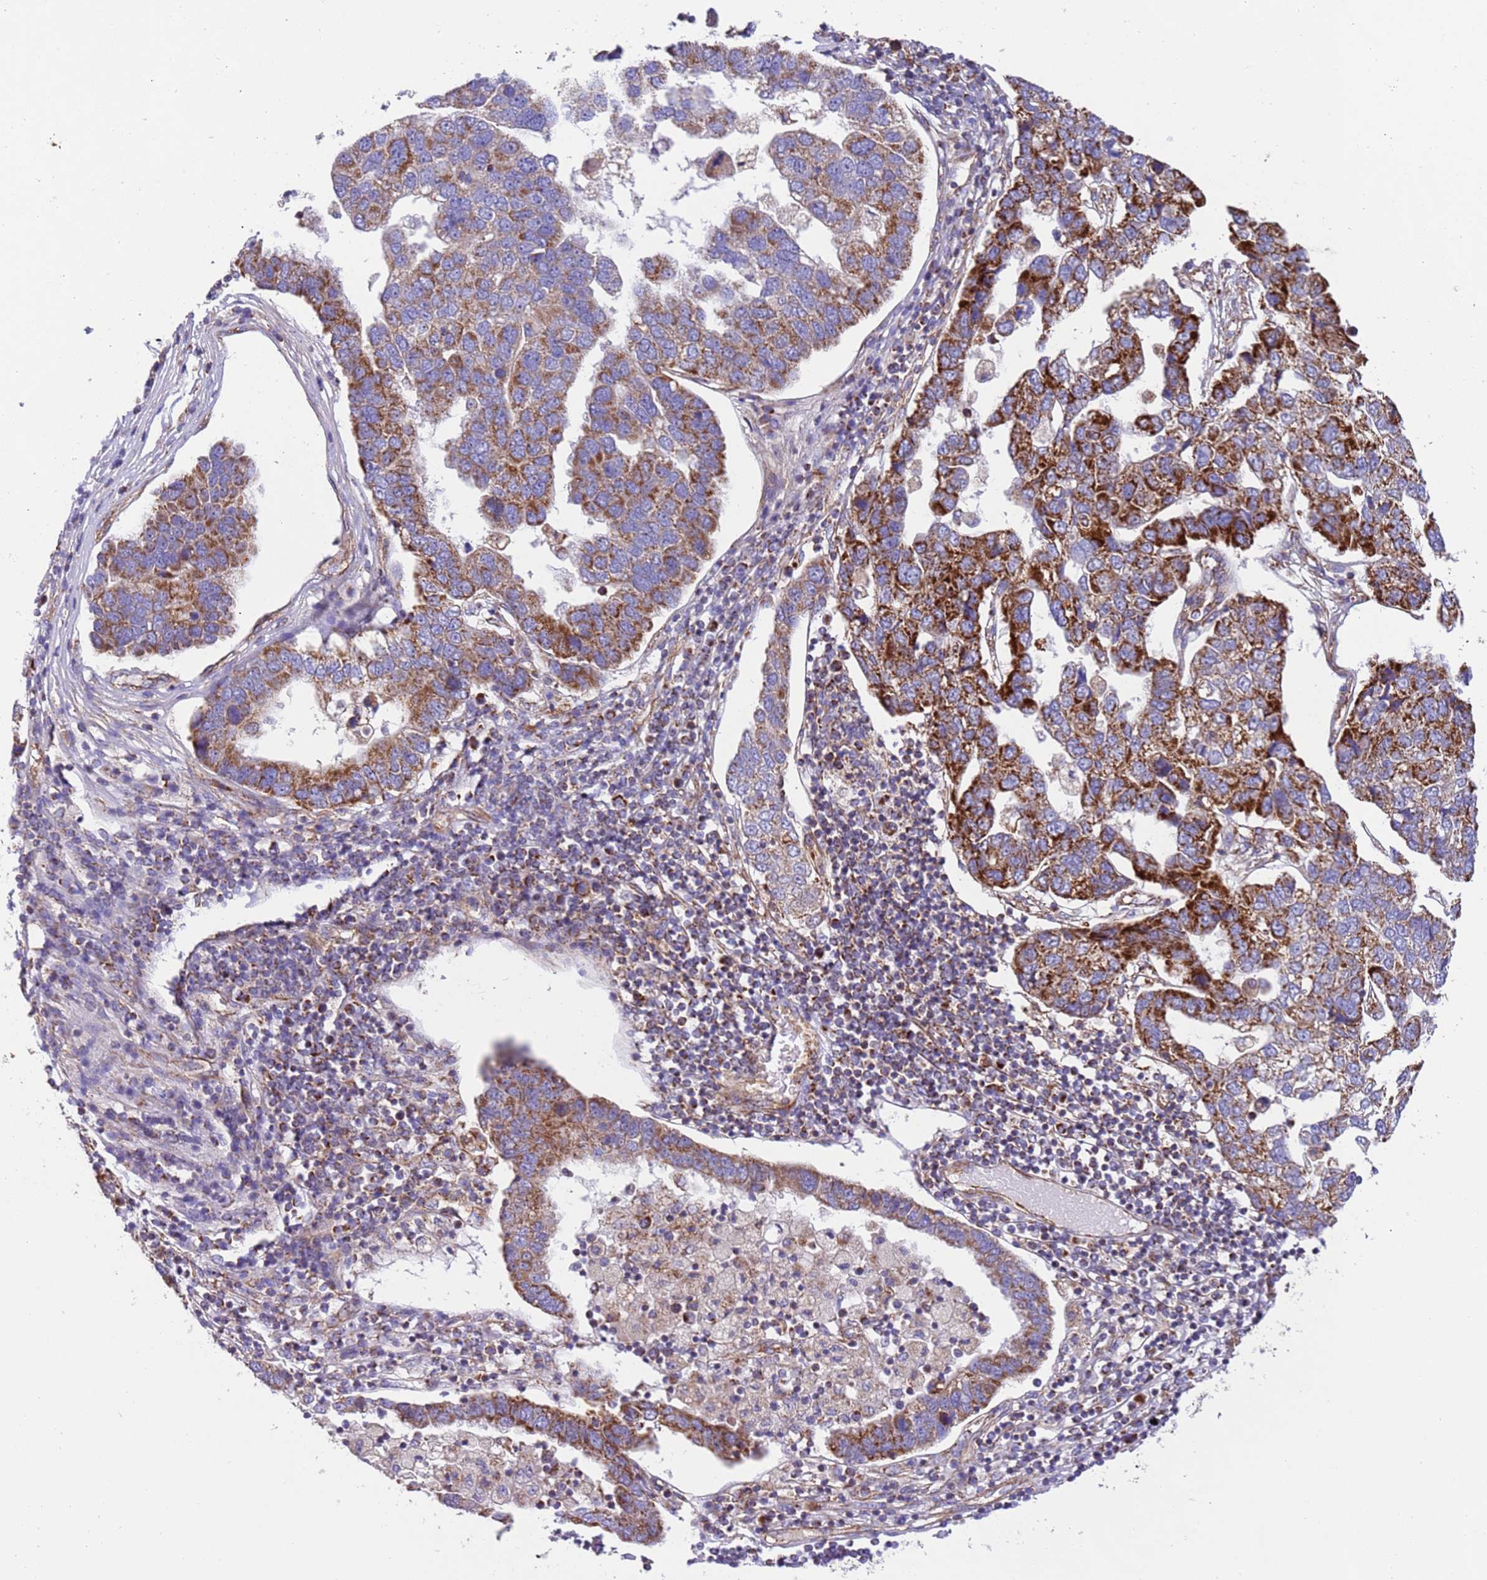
{"staining": {"intensity": "strong", "quantity": "25%-75%", "location": "cytoplasmic/membranous"}, "tissue": "pancreatic cancer", "cell_type": "Tumor cells", "image_type": "cancer", "snomed": [{"axis": "morphology", "description": "Adenocarcinoma, NOS"}, {"axis": "topography", "description": "Pancreas"}], "caption": "The photomicrograph reveals immunohistochemical staining of pancreatic cancer. There is strong cytoplasmic/membranous staining is seen in about 25%-75% of tumor cells.", "gene": "MRPL20", "patient": {"sex": "female", "age": 61}}